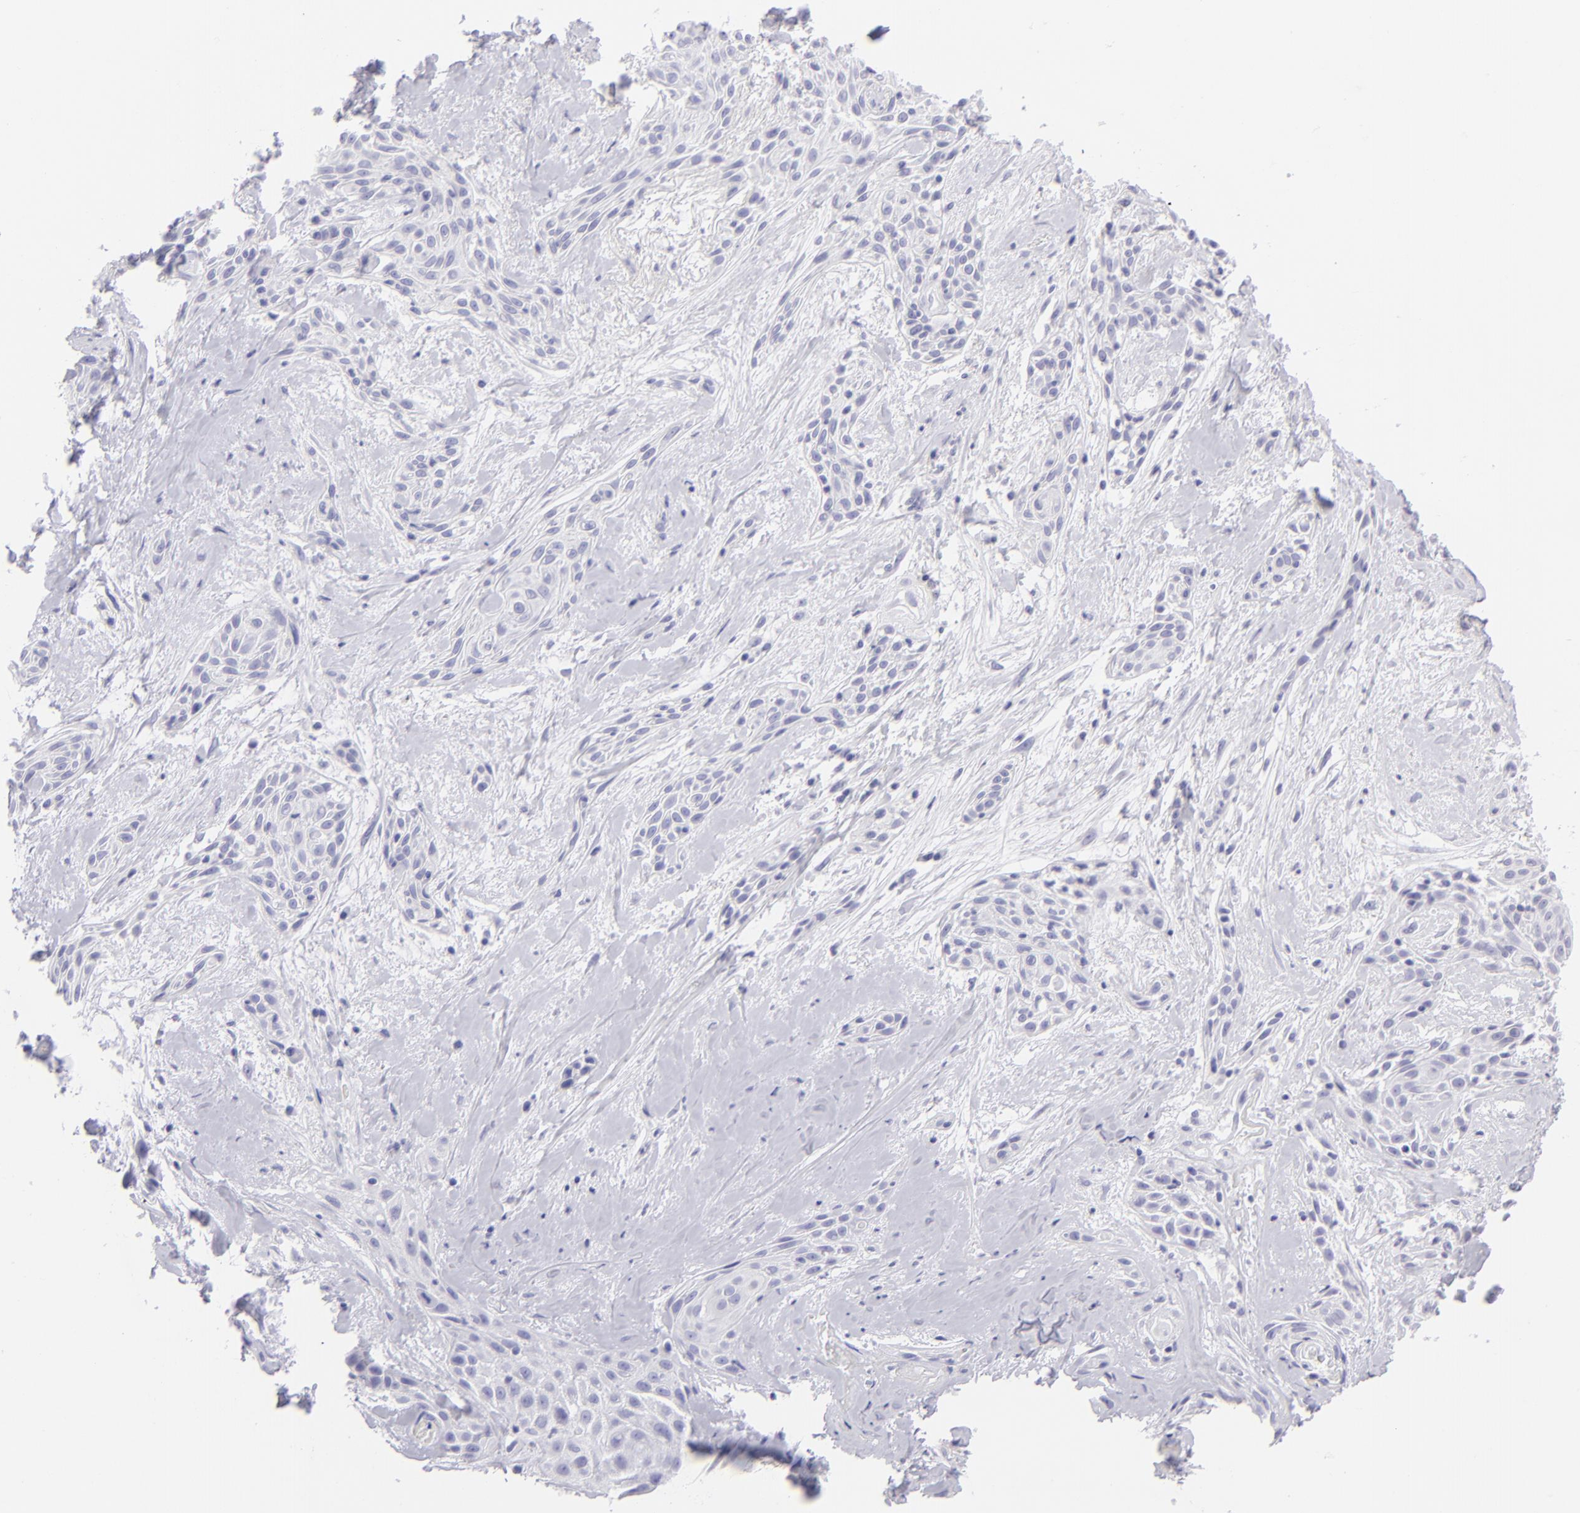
{"staining": {"intensity": "negative", "quantity": "none", "location": "none"}, "tissue": "skin cancer", "cell_type": "Tumor cells", "image_type": "cancer", "snomed": [{"axis": "morphology", "description": "Squamous cell carcinoma, NOS"}, {"axis": "topography", "description": "Skin"}, {"axis": "topography", "description": "Anal"}], "caption": "Immunohistochemical staining of human skin cancer exhibits no significant expression in tumor cells.", "gene": "SLC1A2", "patient": {"sex": "male", "age": 64}}